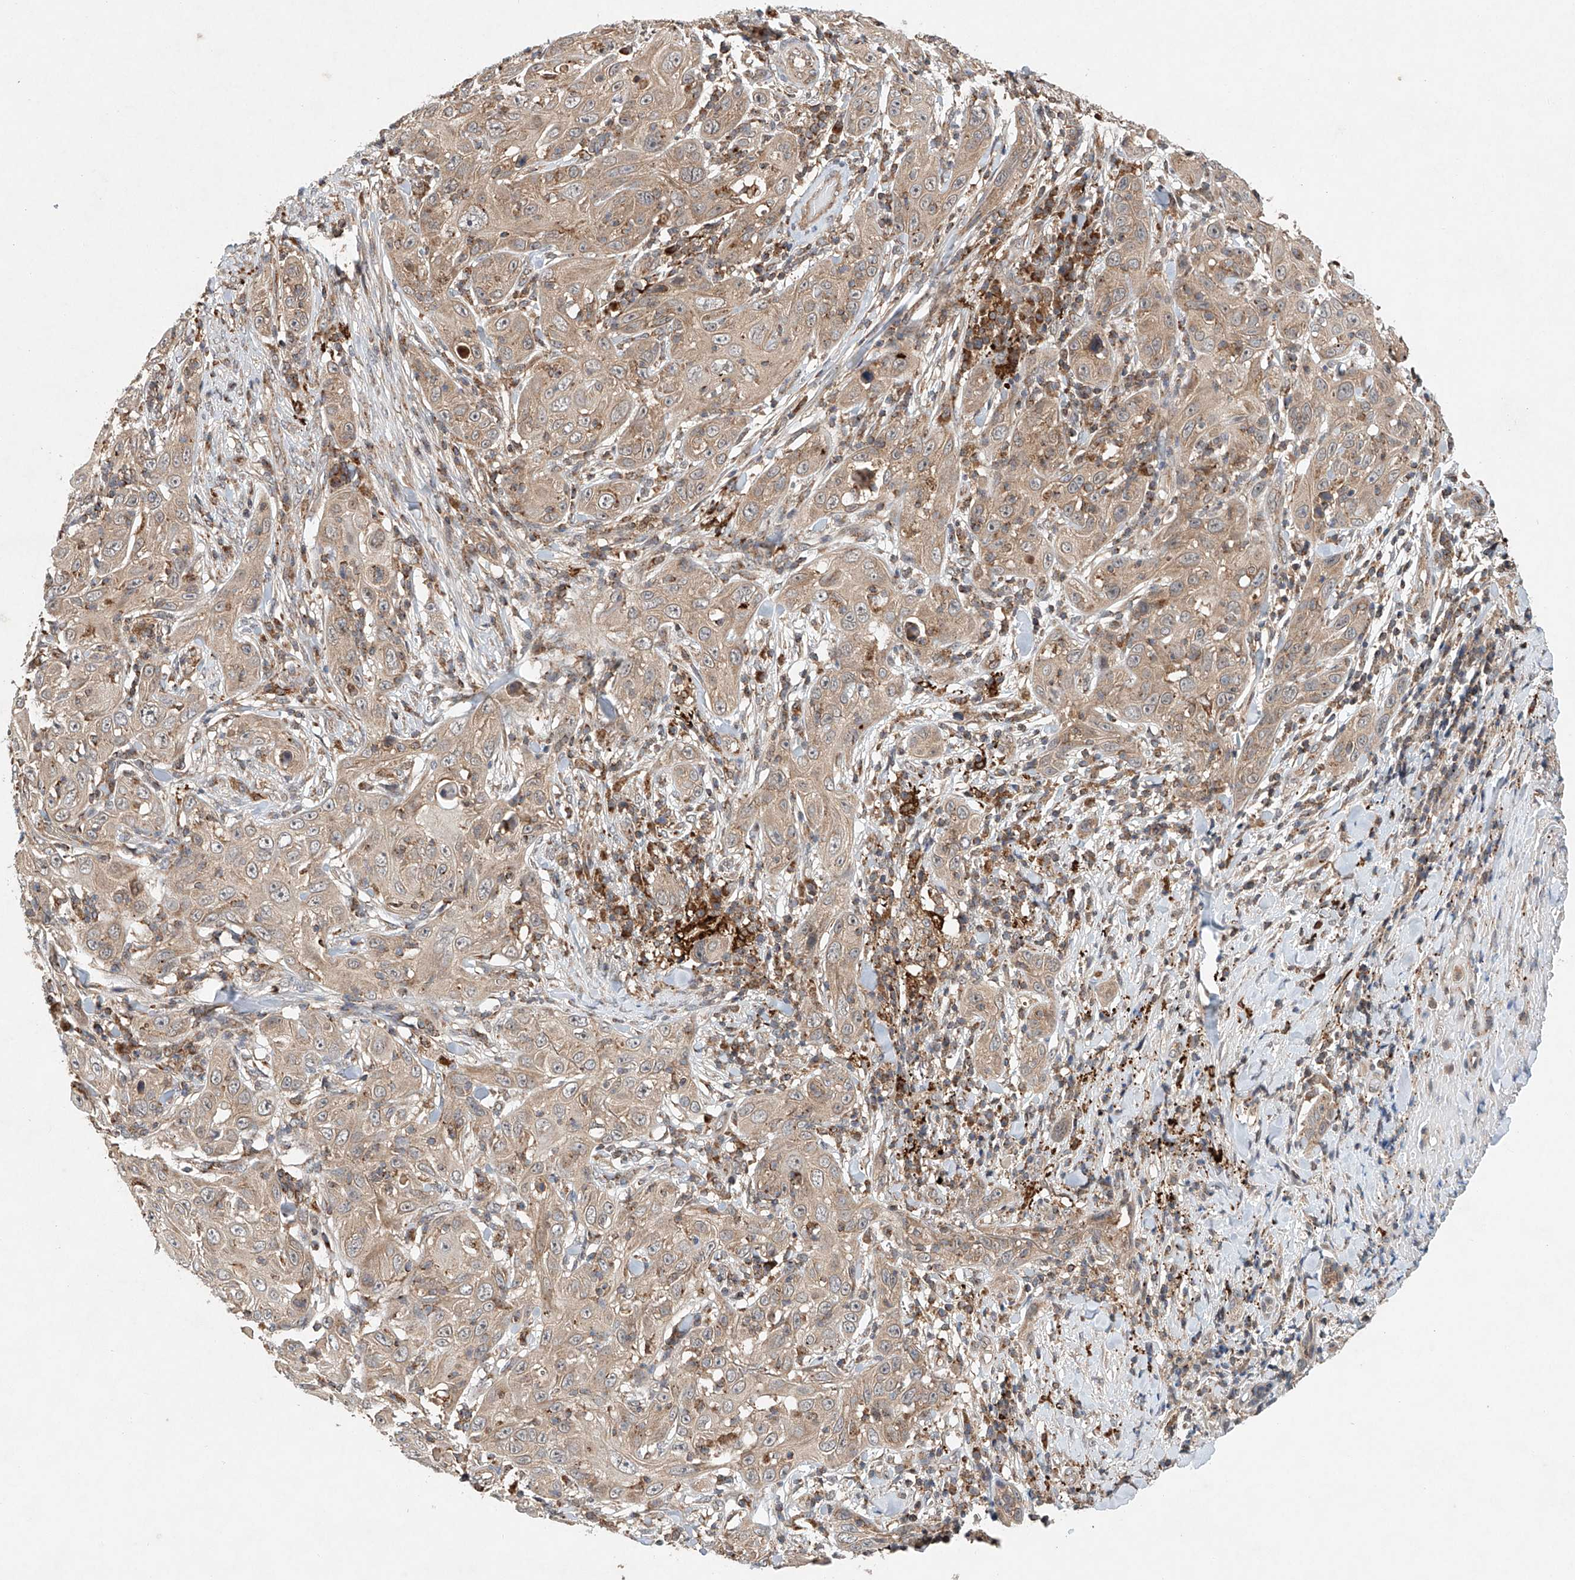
{"staining": {"intensity": "weak", "quantity": ">75%", "location": "cytoplasmic/membranous"}, "tissue": "skin cancer", "cell_type": "Tumor cells", "image_type": "cancer", "snomed": [{"axis": "morphology", "description": "Squamous cell carcinoma, NOS"}, {"axis": "topography", "description": "Skin"}], "caption": "Skin squamous cell carcinoma stained with a brown dye shows weak cytoplasmic/membranous positive staining in about >75% of tumor cells.", "gene": "DCAF11", "patient": {"sex": "female", "age": 88}}